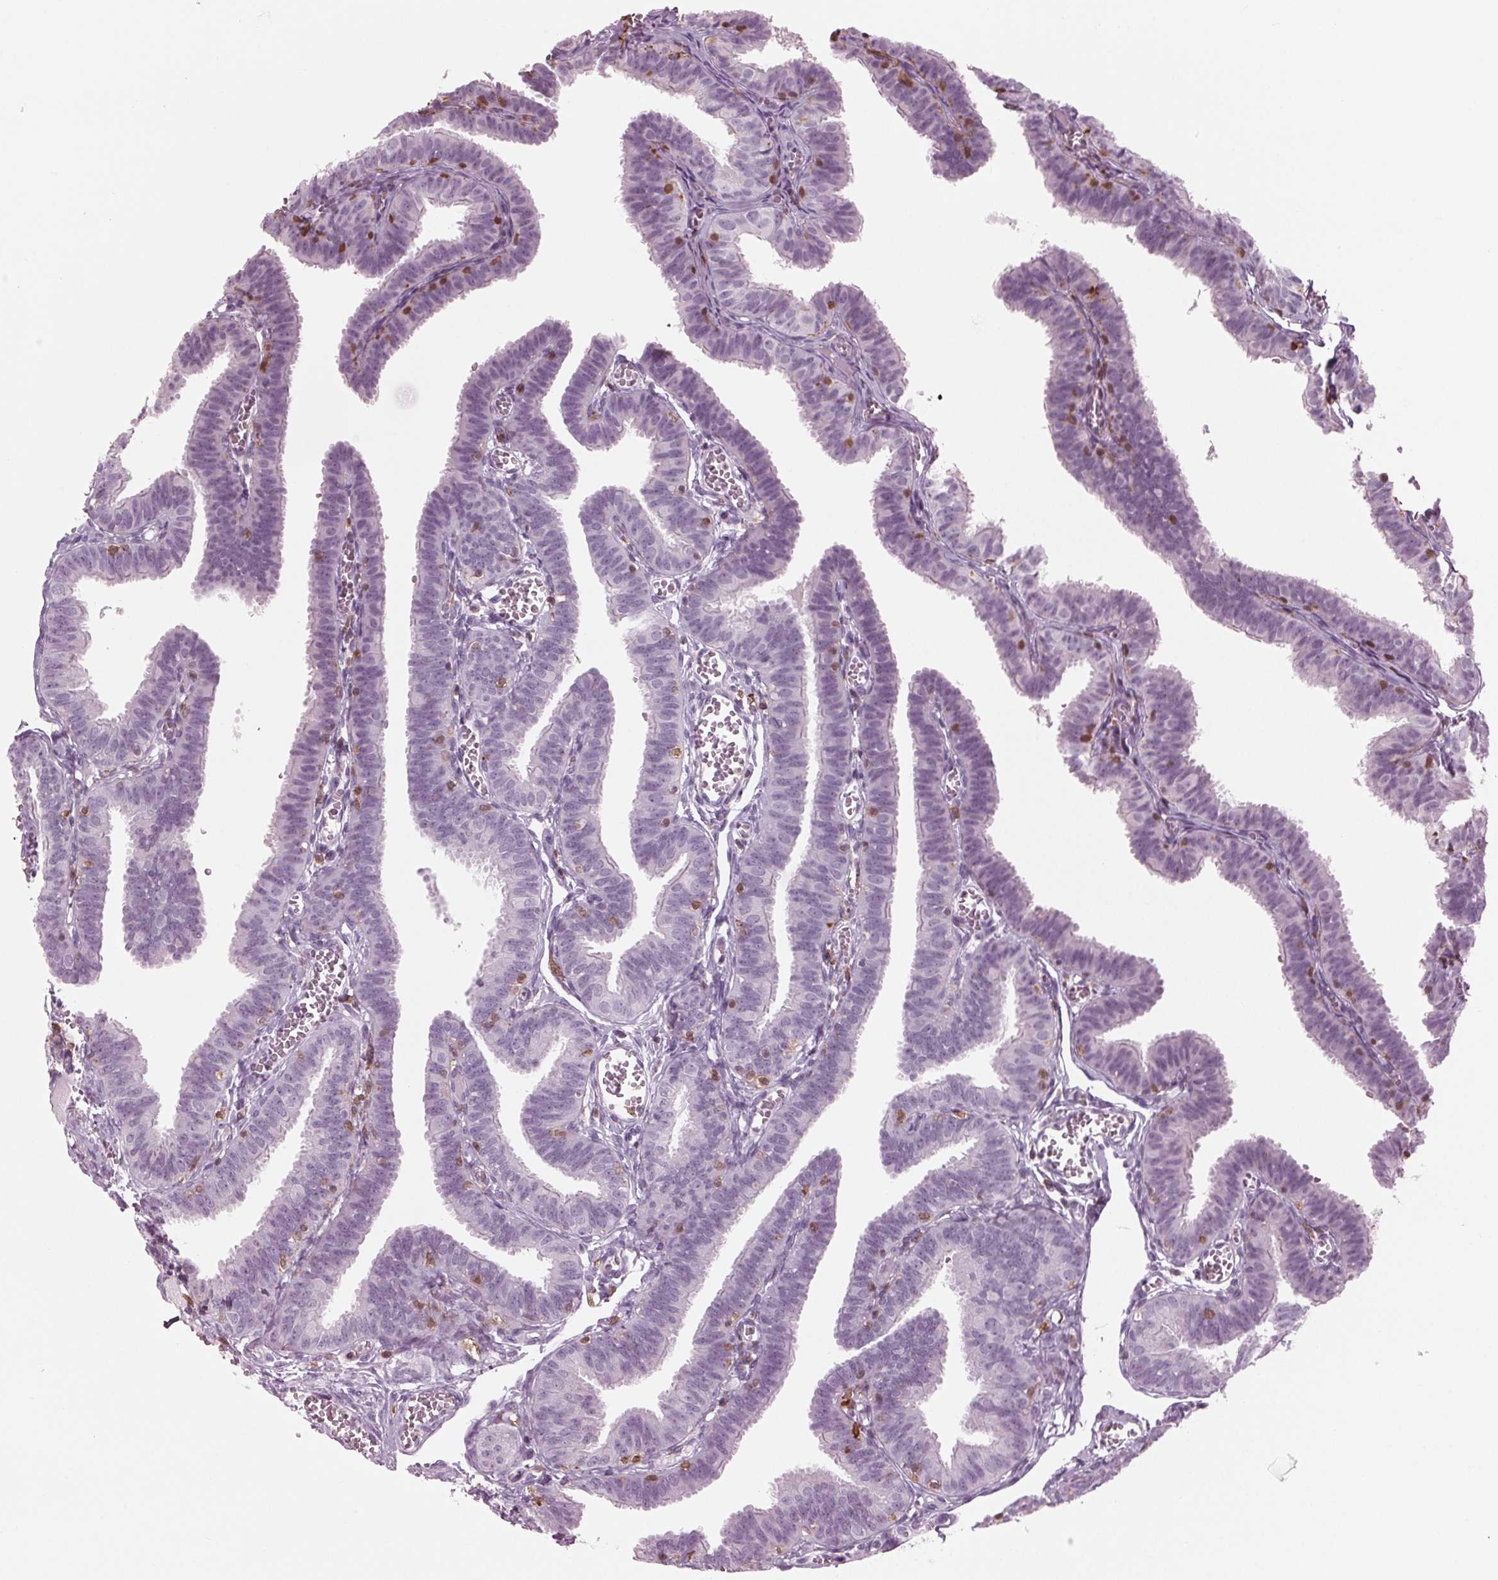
{"staining": {"intensity": "negative", "quantity": "none", "location": "none"}, "tissue": "fallopian tube", "cell_type": "Glandular cells", "image_type": "normal", "snomed": [{"axis": "morphology", "description": "Normal tissue, NOS"}, {"axis": "topography", "description": "Fallopian tube"}], "caption": "The image displays no staining of glandular cells in normal fallopian tube.", "gene": "BTLA", "patient": {"sex": "female", "age": 25}}